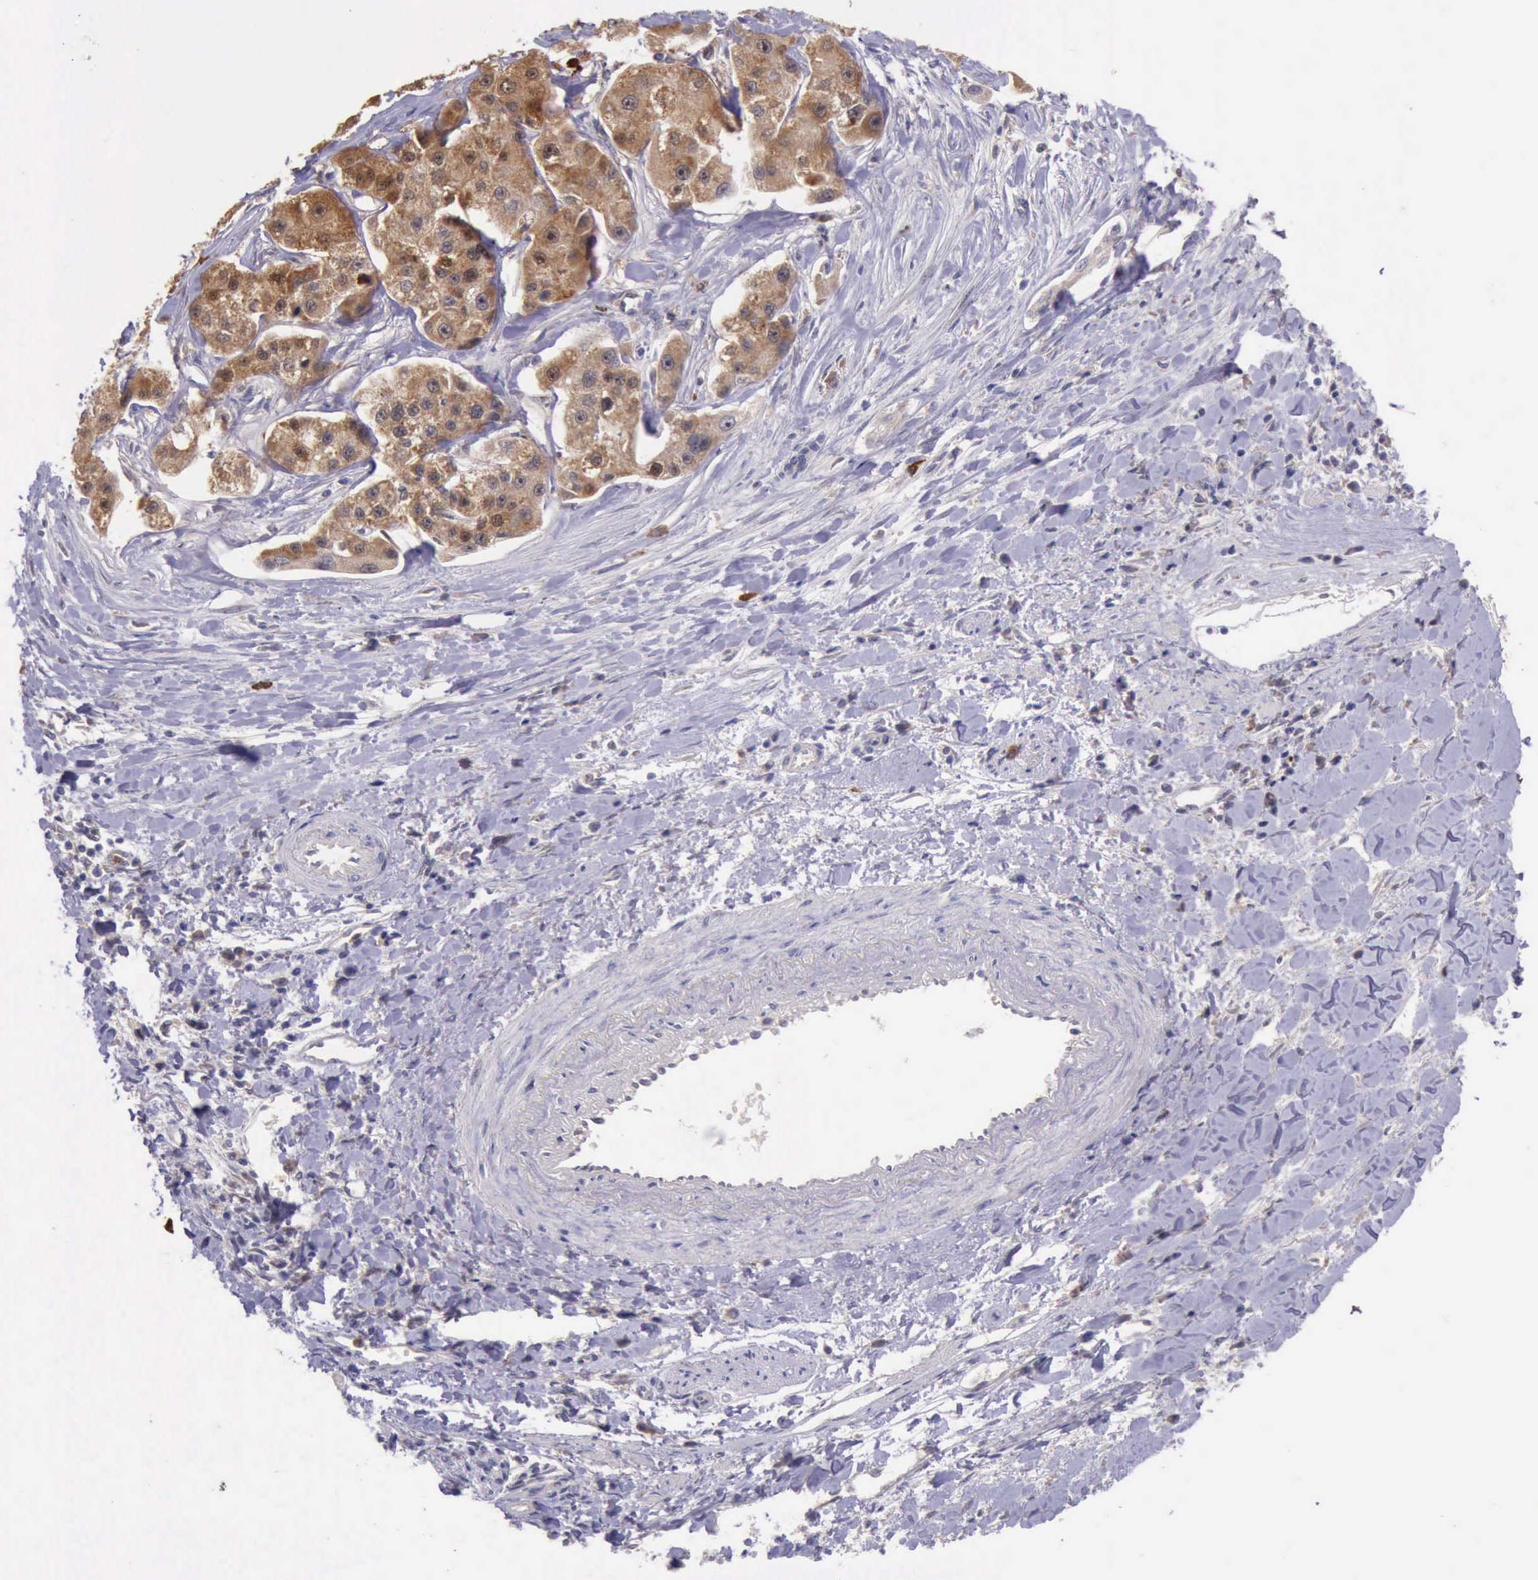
{"staining": {"intensity": "moderate", "quantity": ">75%", "location": "cytoplasmic/membranous"}, "tissue": "liver cancer", "cell_type": "Tumor cells", "image_type": "cancer", "snomed": [{"axis": "morphology", "description": "Carcinoma, Hepatocellular, NOS"}, {"axis": "topography", "description": "Liver"}], "caption": "Protein analysis of hepatocellular carcinoma (liver) tissue reveals moderate cytoplasmic/membranous positivity in approximately >75% of tumor cells.", "gene": "PLEK2", "patient": {"sex": "female", "age": 85}}